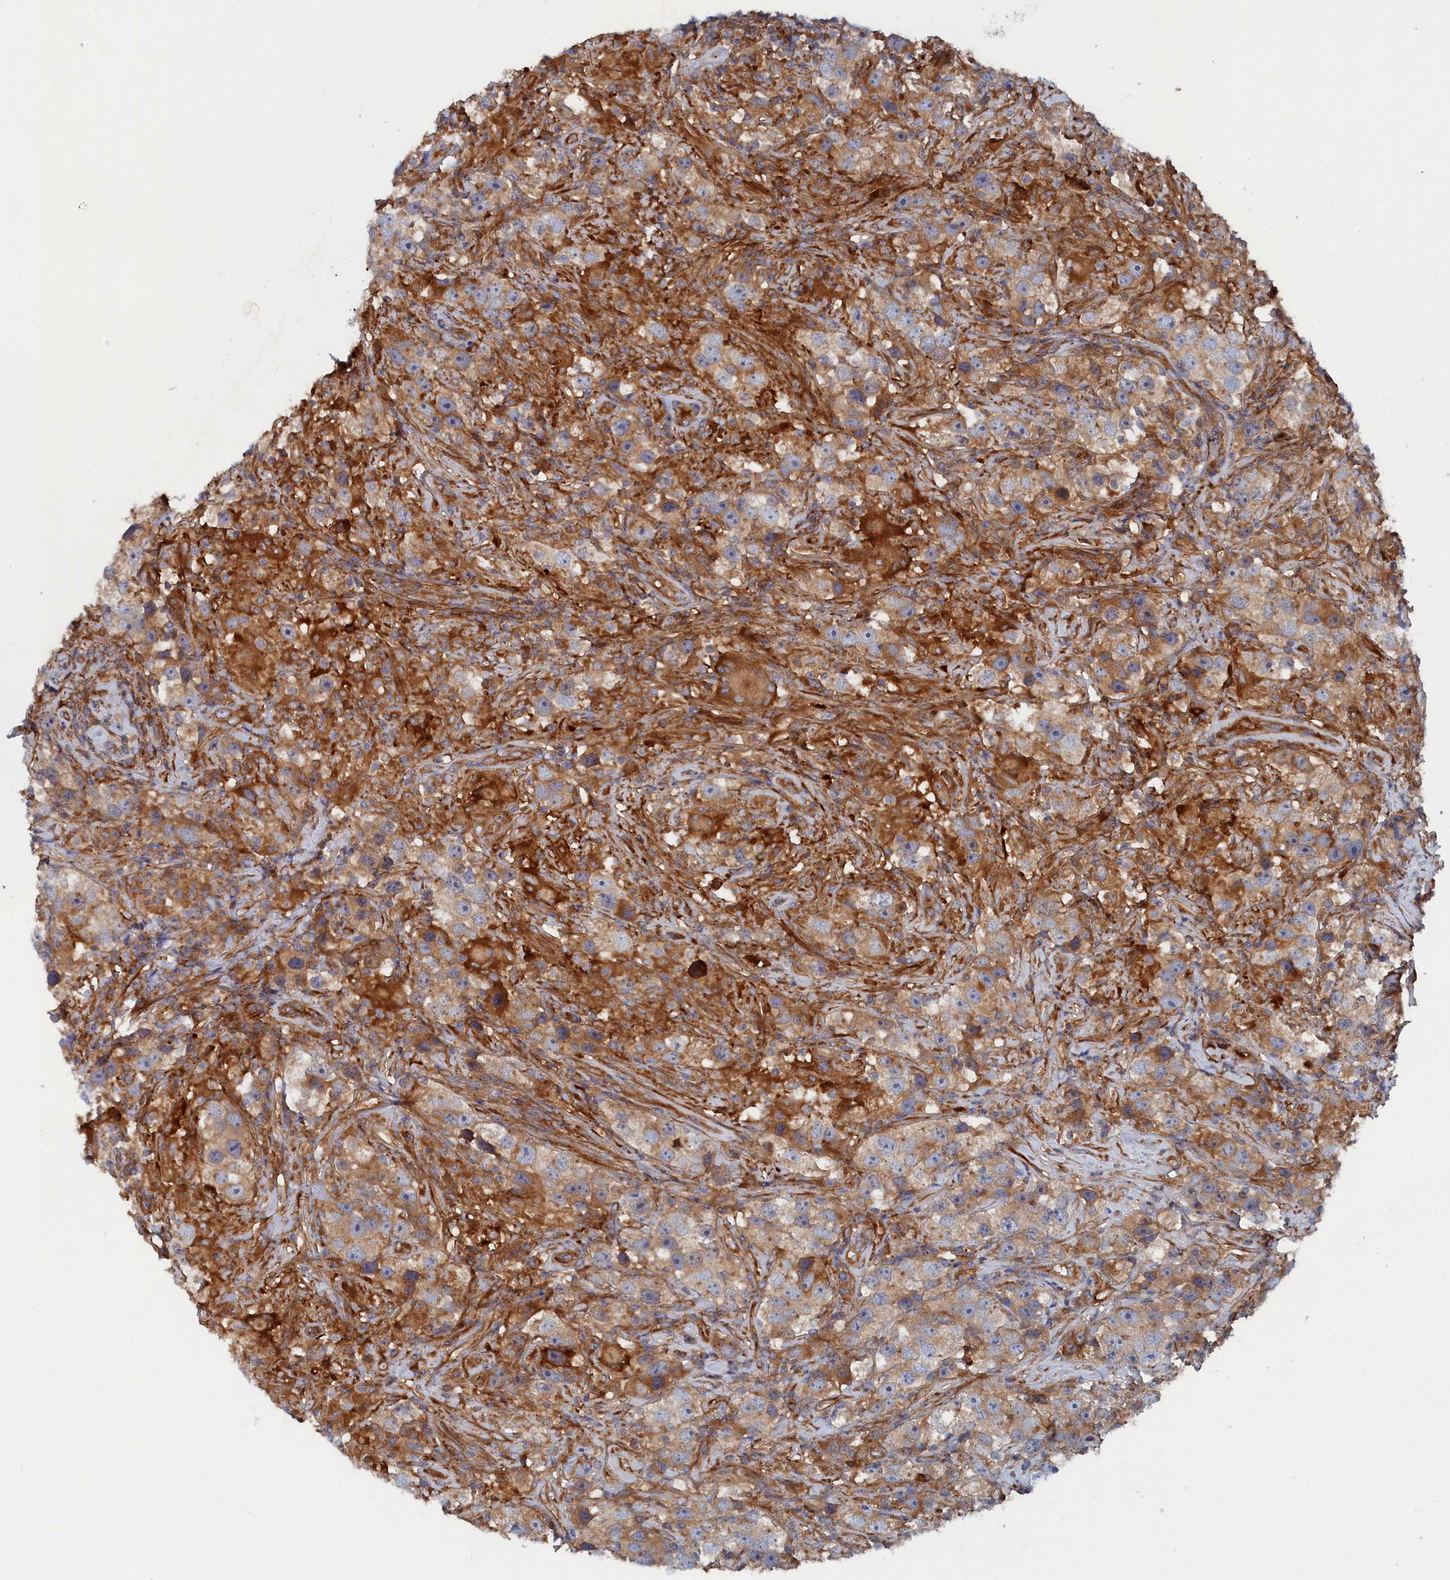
{"staining": {"intensity": "moderate", "quantity": "25%-75%", "location": "cytoplasmic/membranous"}, "tissue": "testis cancer", "cell_type": "Tumor cells", "image_type": "cancer", "snomed": [{"axis": "morphology", "description": "Seminoma, NOS"}, {"axis": "topography", "description": "Testis"}], "caption": "DAB immunohistochemical staining of human seminoma (testis) exhibits moderate cytoplasmic/membranous protein staining in about 25%-75% of tumor cells.", "gene": "TMEM196", "patient": {"sex": "male", "age": 49}}